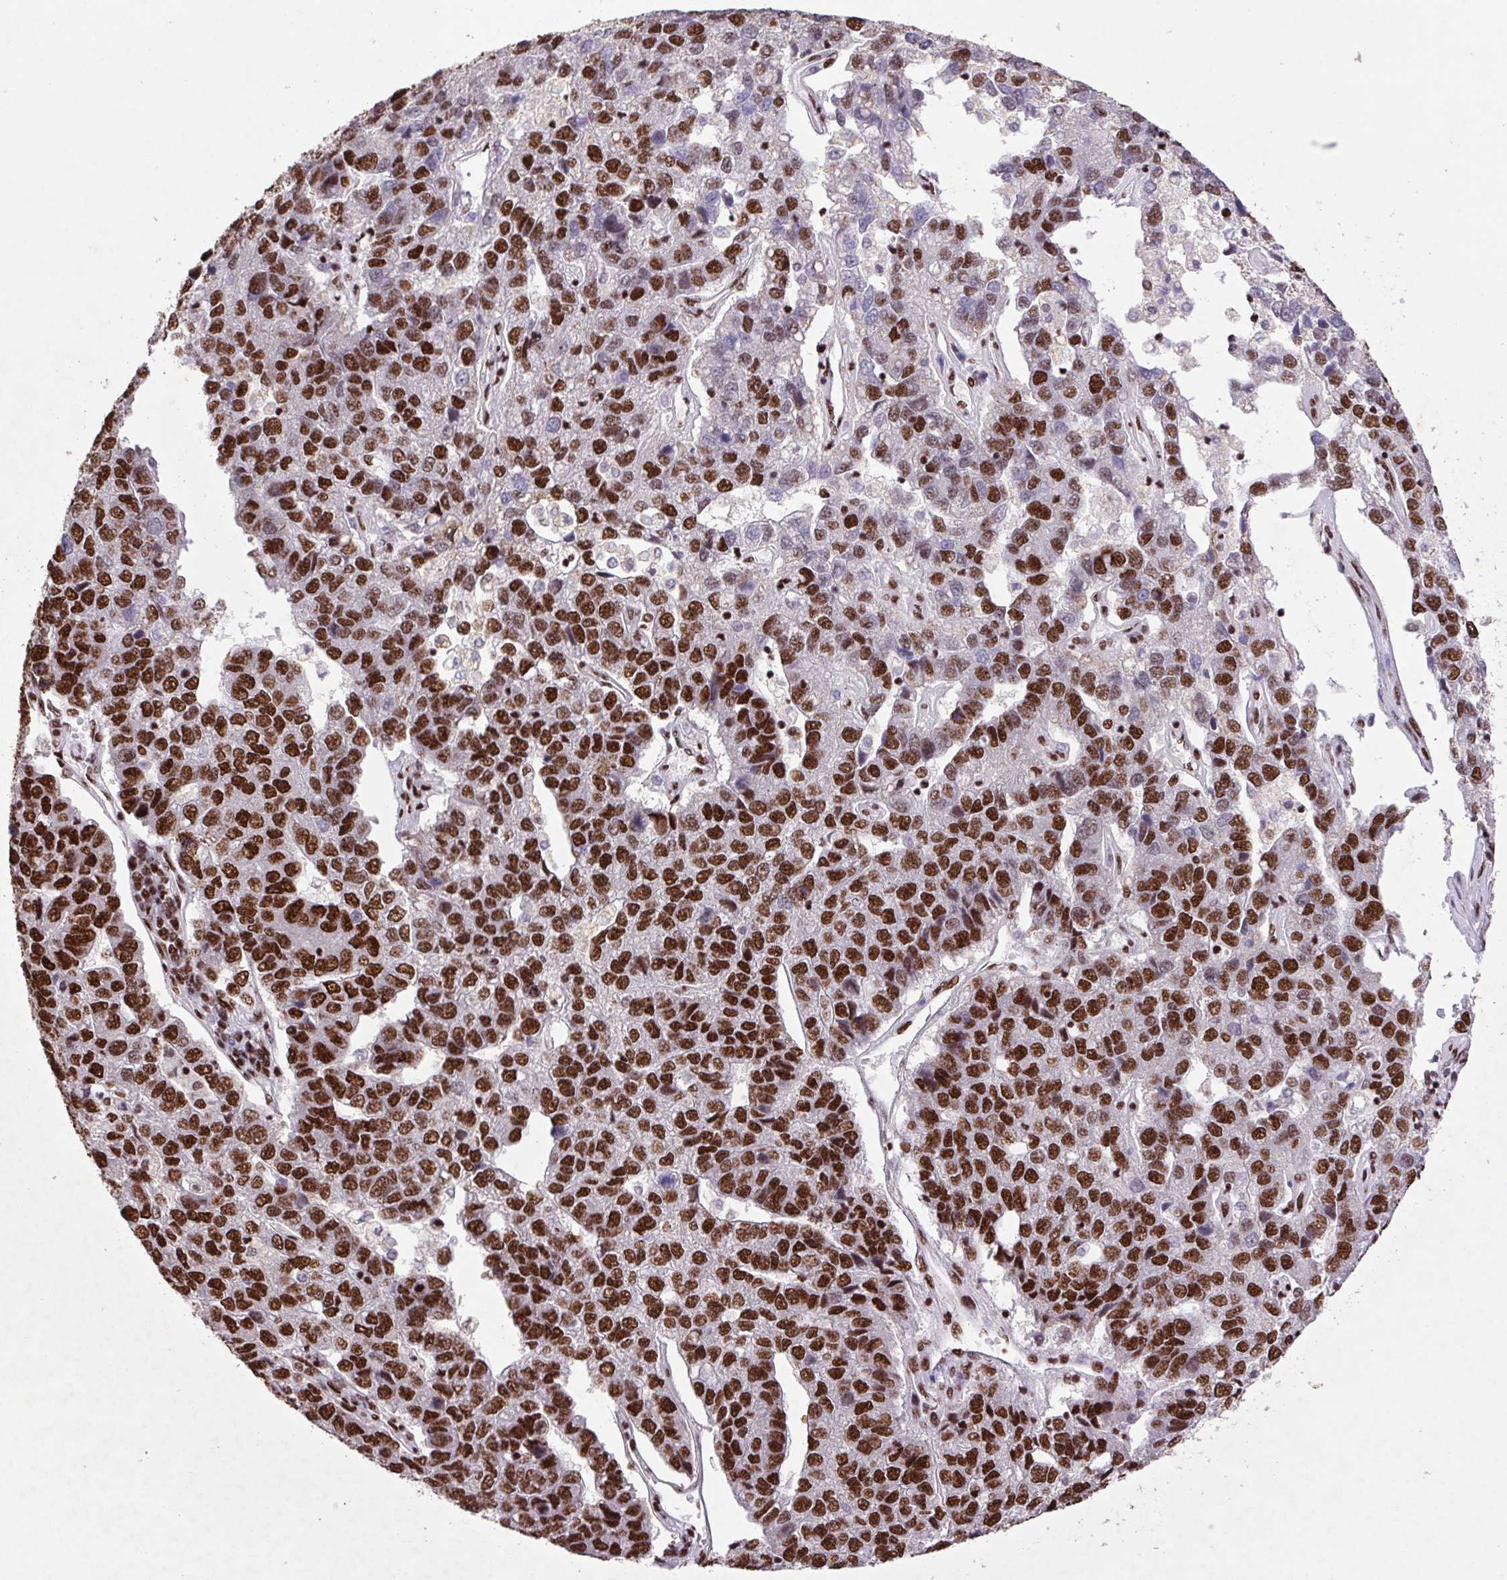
{"staining": {"intensity": "strong", "quantity": "25%-75%", "location": "nuclear"}, "tissue": "pancreatic cancer", "cell_type": "Tumor cells", "image_type": "cancer", "snomed": [{"axis": "morphology", "description": "Adenocarcinoma, NOS"}, {"axis": "topography", "description": "Pancreas"}], "caption": "Pancreatic adenocarcinoma stained with a protein marker displays strong staining in tumor cells.", "gene": "LDLRAD4", "patient": {"sex": "female", "age": 61}}